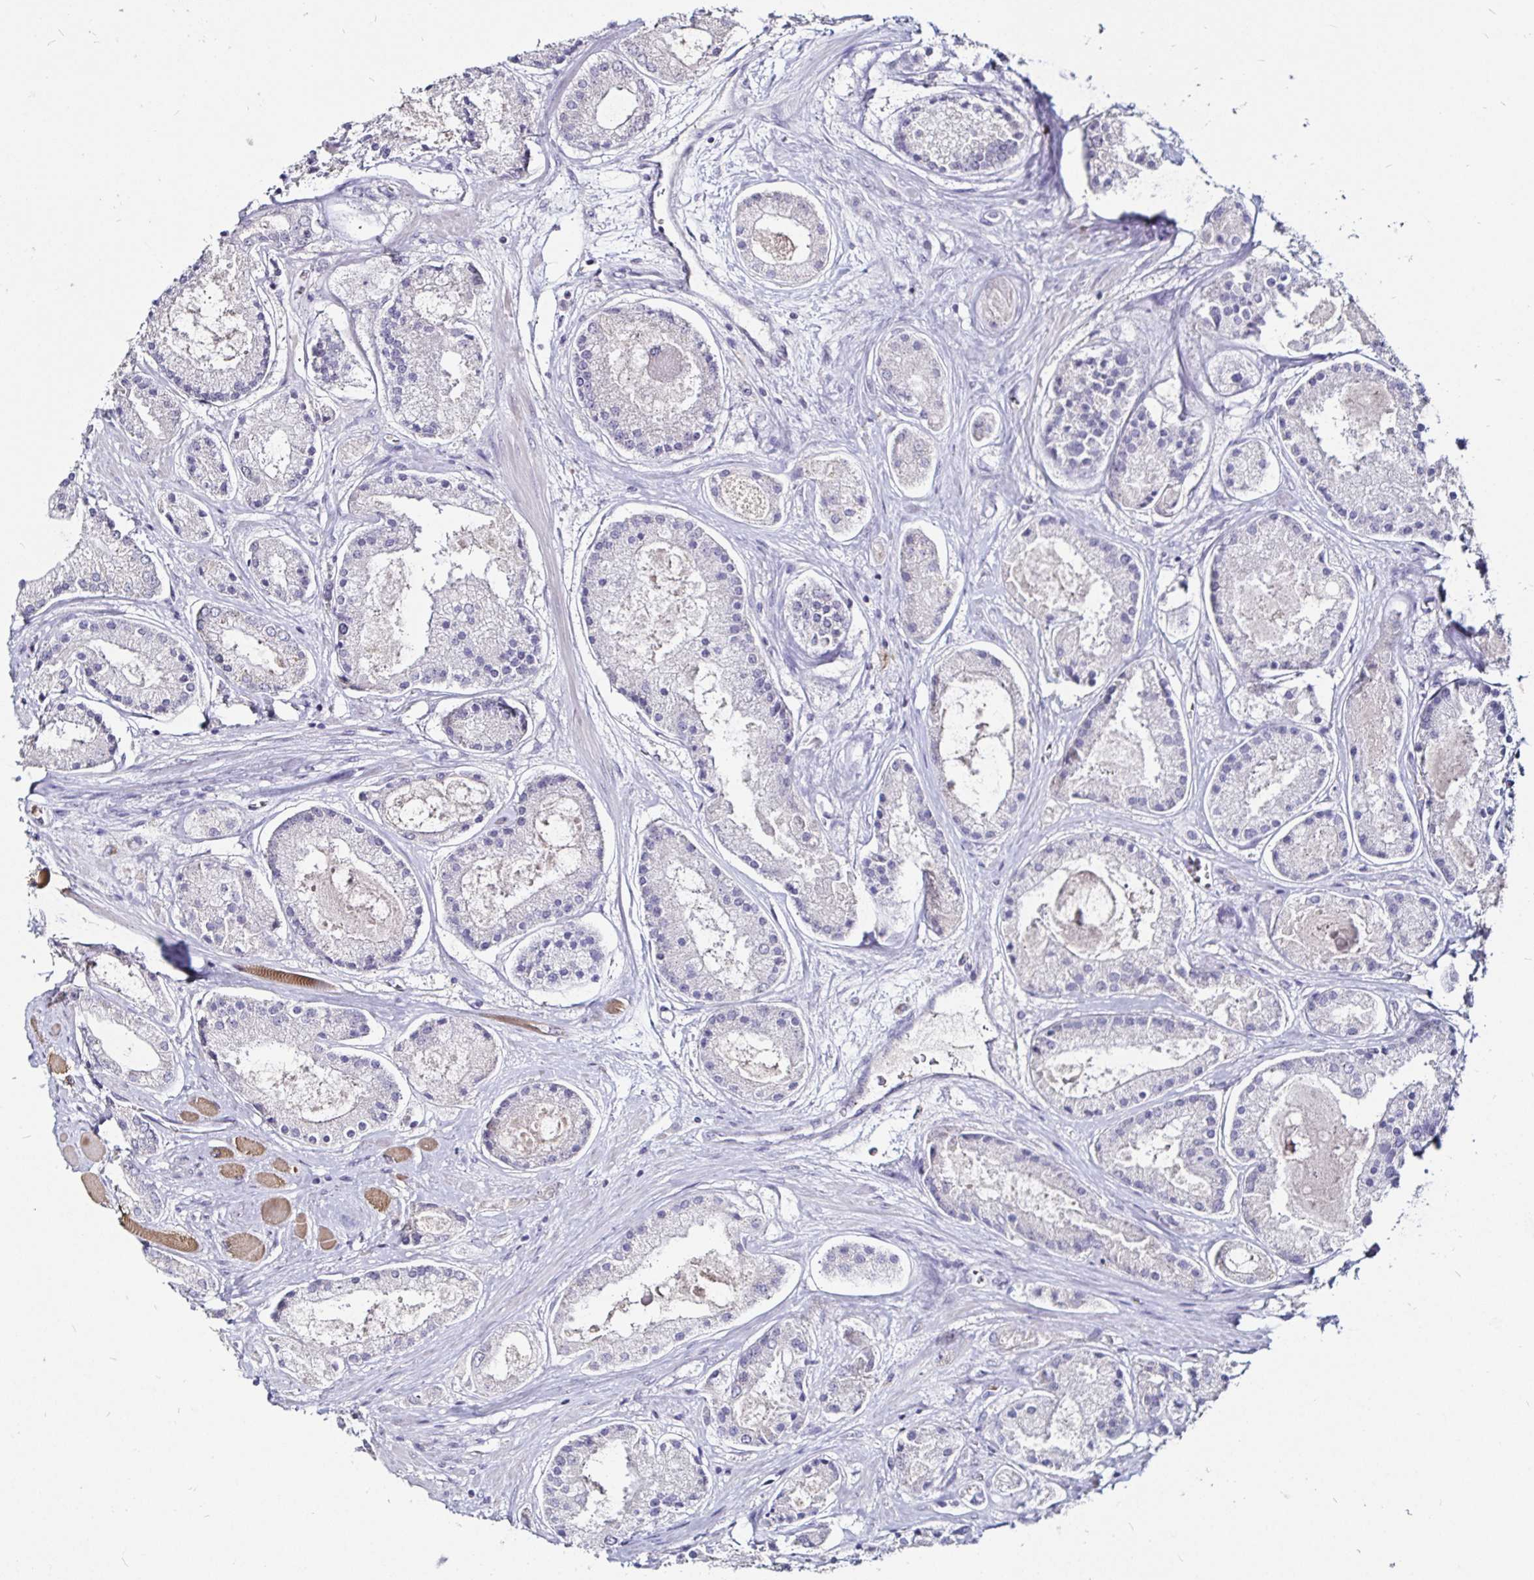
{"staining": {"intensity": "negative", "quantity": "none", "location": "none"}, "tissue": "prostate cancer", "cell_type": "Tumor cells", "image_type": "cancer", "snomed": [{"axis": "morphology", "description": "Adenocarcinoma, High grade"}, {"axis": "topography", "description": "Prostate"}], "caption": "This is an IHC image of adenocarcinoma (high-grade) (prostate). There is no staining in tumor cells.", "gene": "FAIM2", "patient": {"sex": "male", "age": 67}}